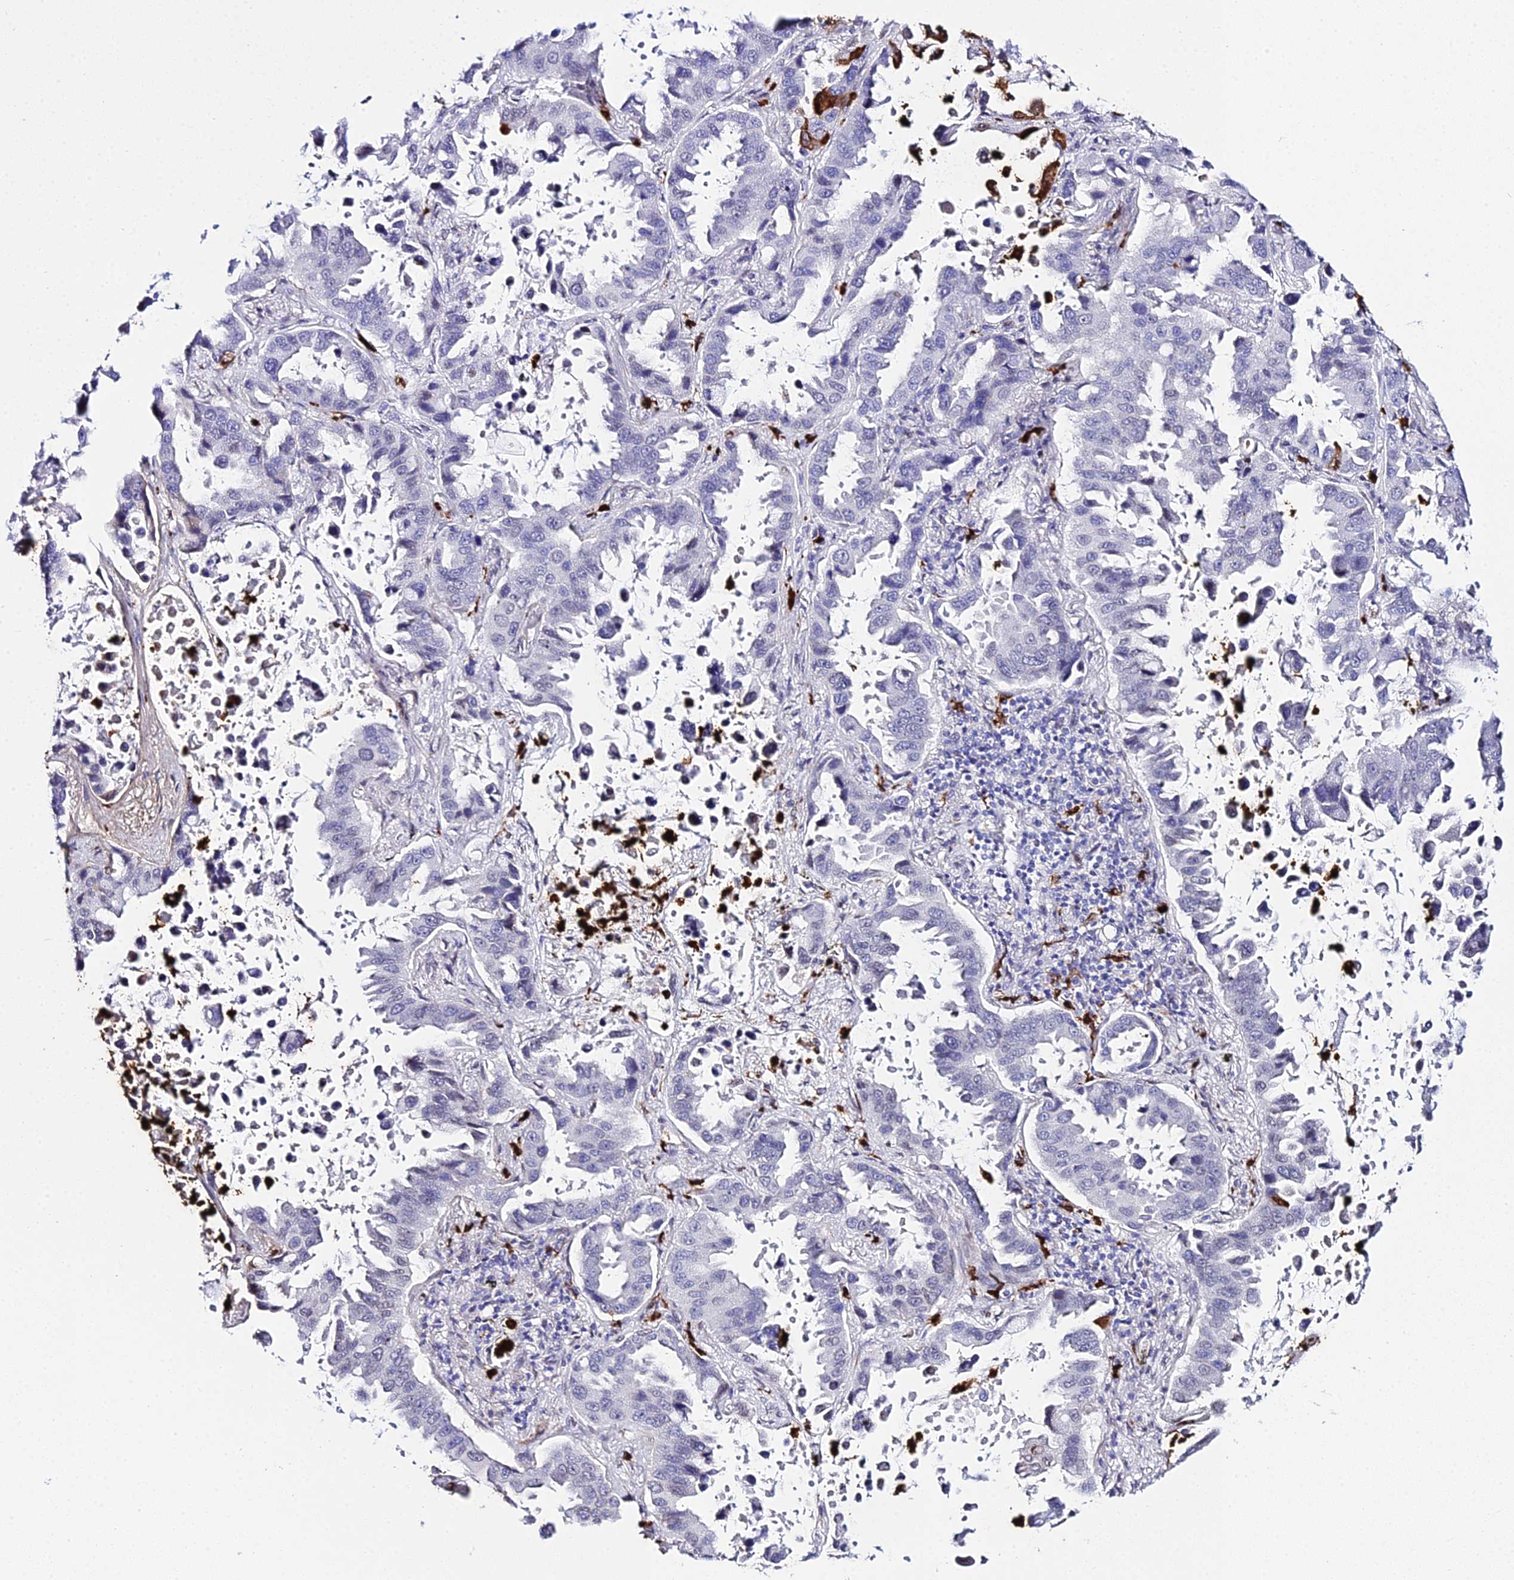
{"staining": {"intensity": "moderate", "quantity": "<25%", "location": "cytoplasmic/membranous"}, "tissue": "lung cancer", "cell_type": "Tumor cells", "image_type": "cancer", "snomed": [{"axis": "morphology", "description": "Adenocarcinoma, NOS"}, {"axis": "topography", "description": "Lung"}], "caption": "Lung cancer tissue shows moderate cytoplasmic/membranous positivity in about <25% of tumor cells, visualized by immunohistochemistry.", "gene": "MCM10", "patient": {"sex": "male", "age": 64}}